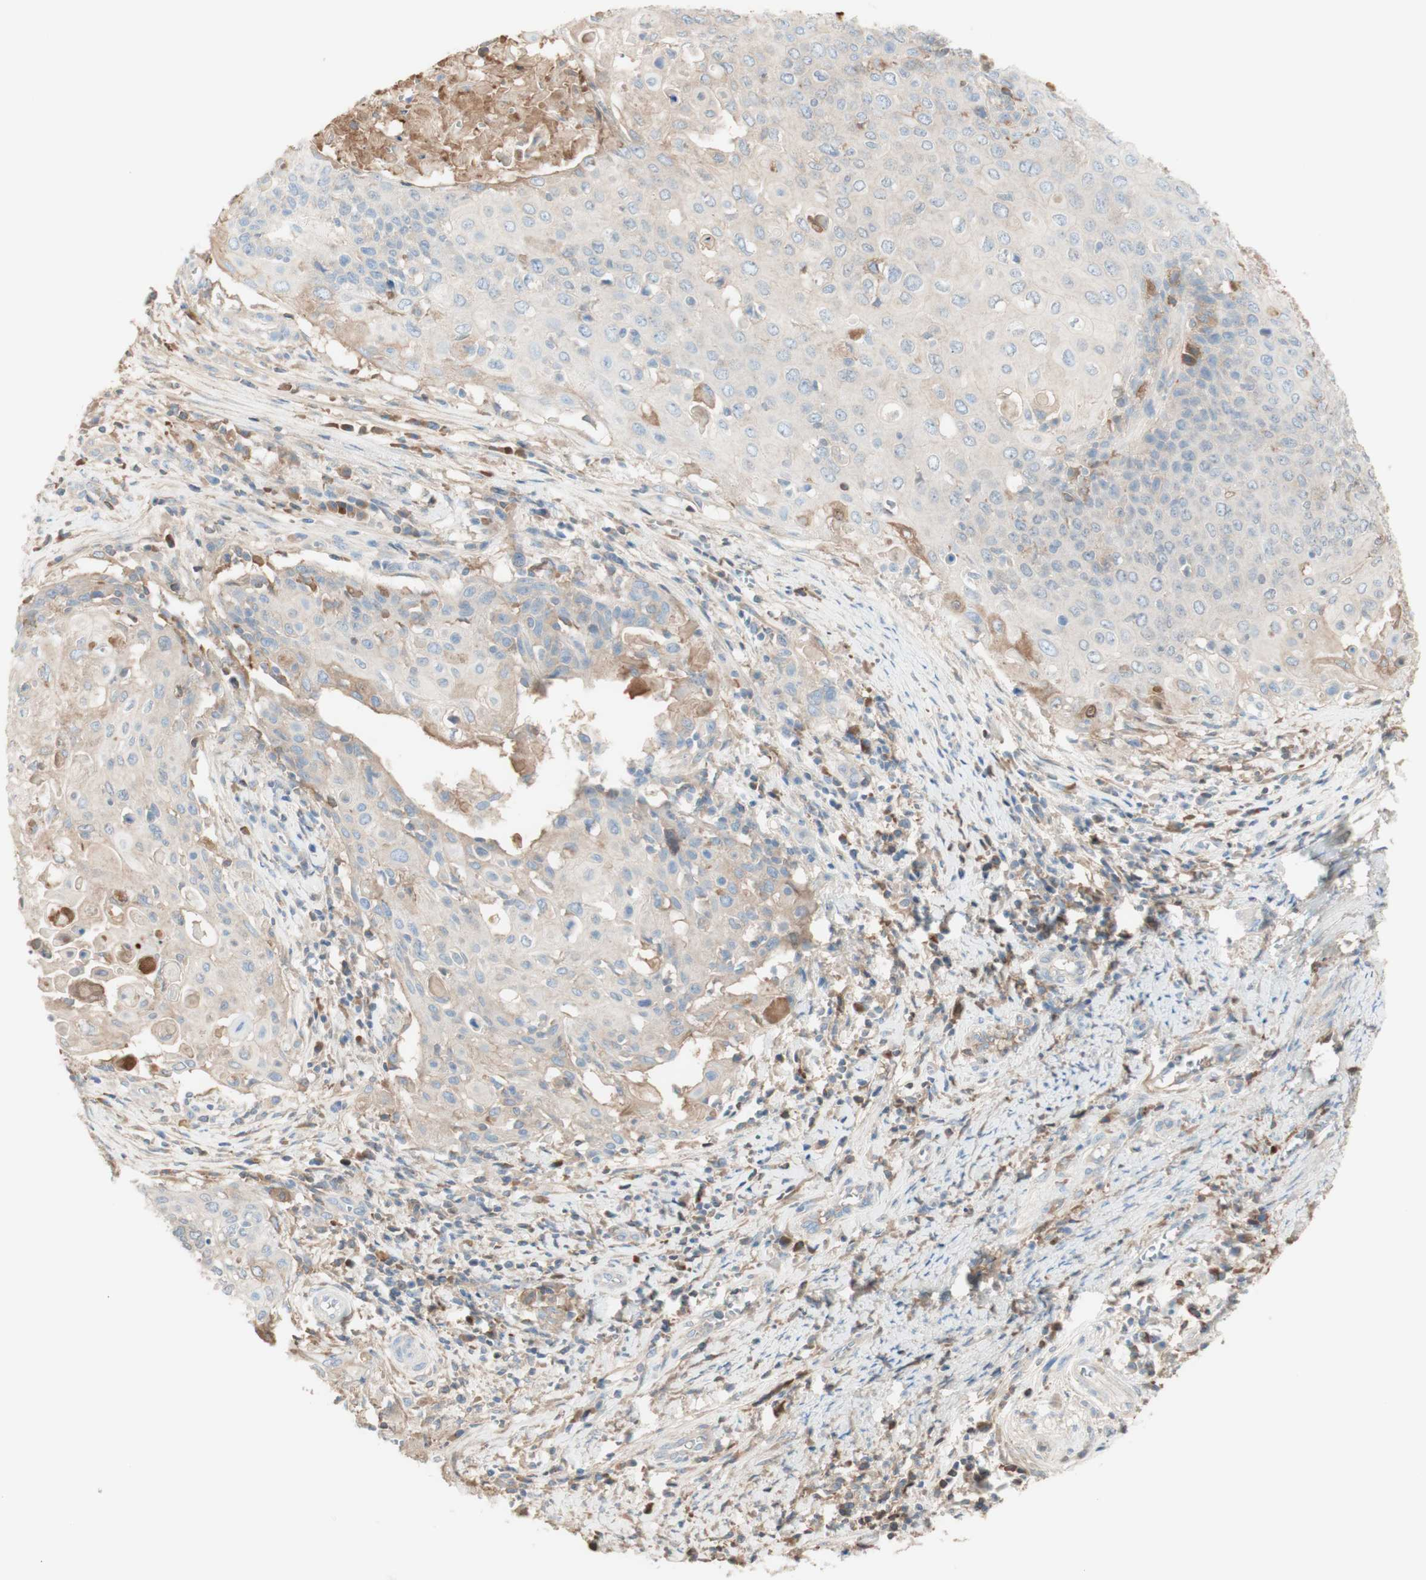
{"staining": {"intensity": "weak", "quantity": "25%-75%", "location": "cytoplasmic/membranous"}, "tissue": "cervical cancer", "cell_type": "Tumor cells", "image_type": "cancer", "snomed": [{"axis": "morphology", "description": "Squamous cell carcinoma, NOS"}, {"axis": "topography", "description": "Cervix"}], "caption": "Approximately 25%-75% of tumor cells in human cervical cancer (squamous cell carcinoma) display weak cytoplasmic/membranous protein positivity as visualized by brown immunohistochemical staining.", "gene": "KNG1", "patient": {"sex": "female", "age": 39}}